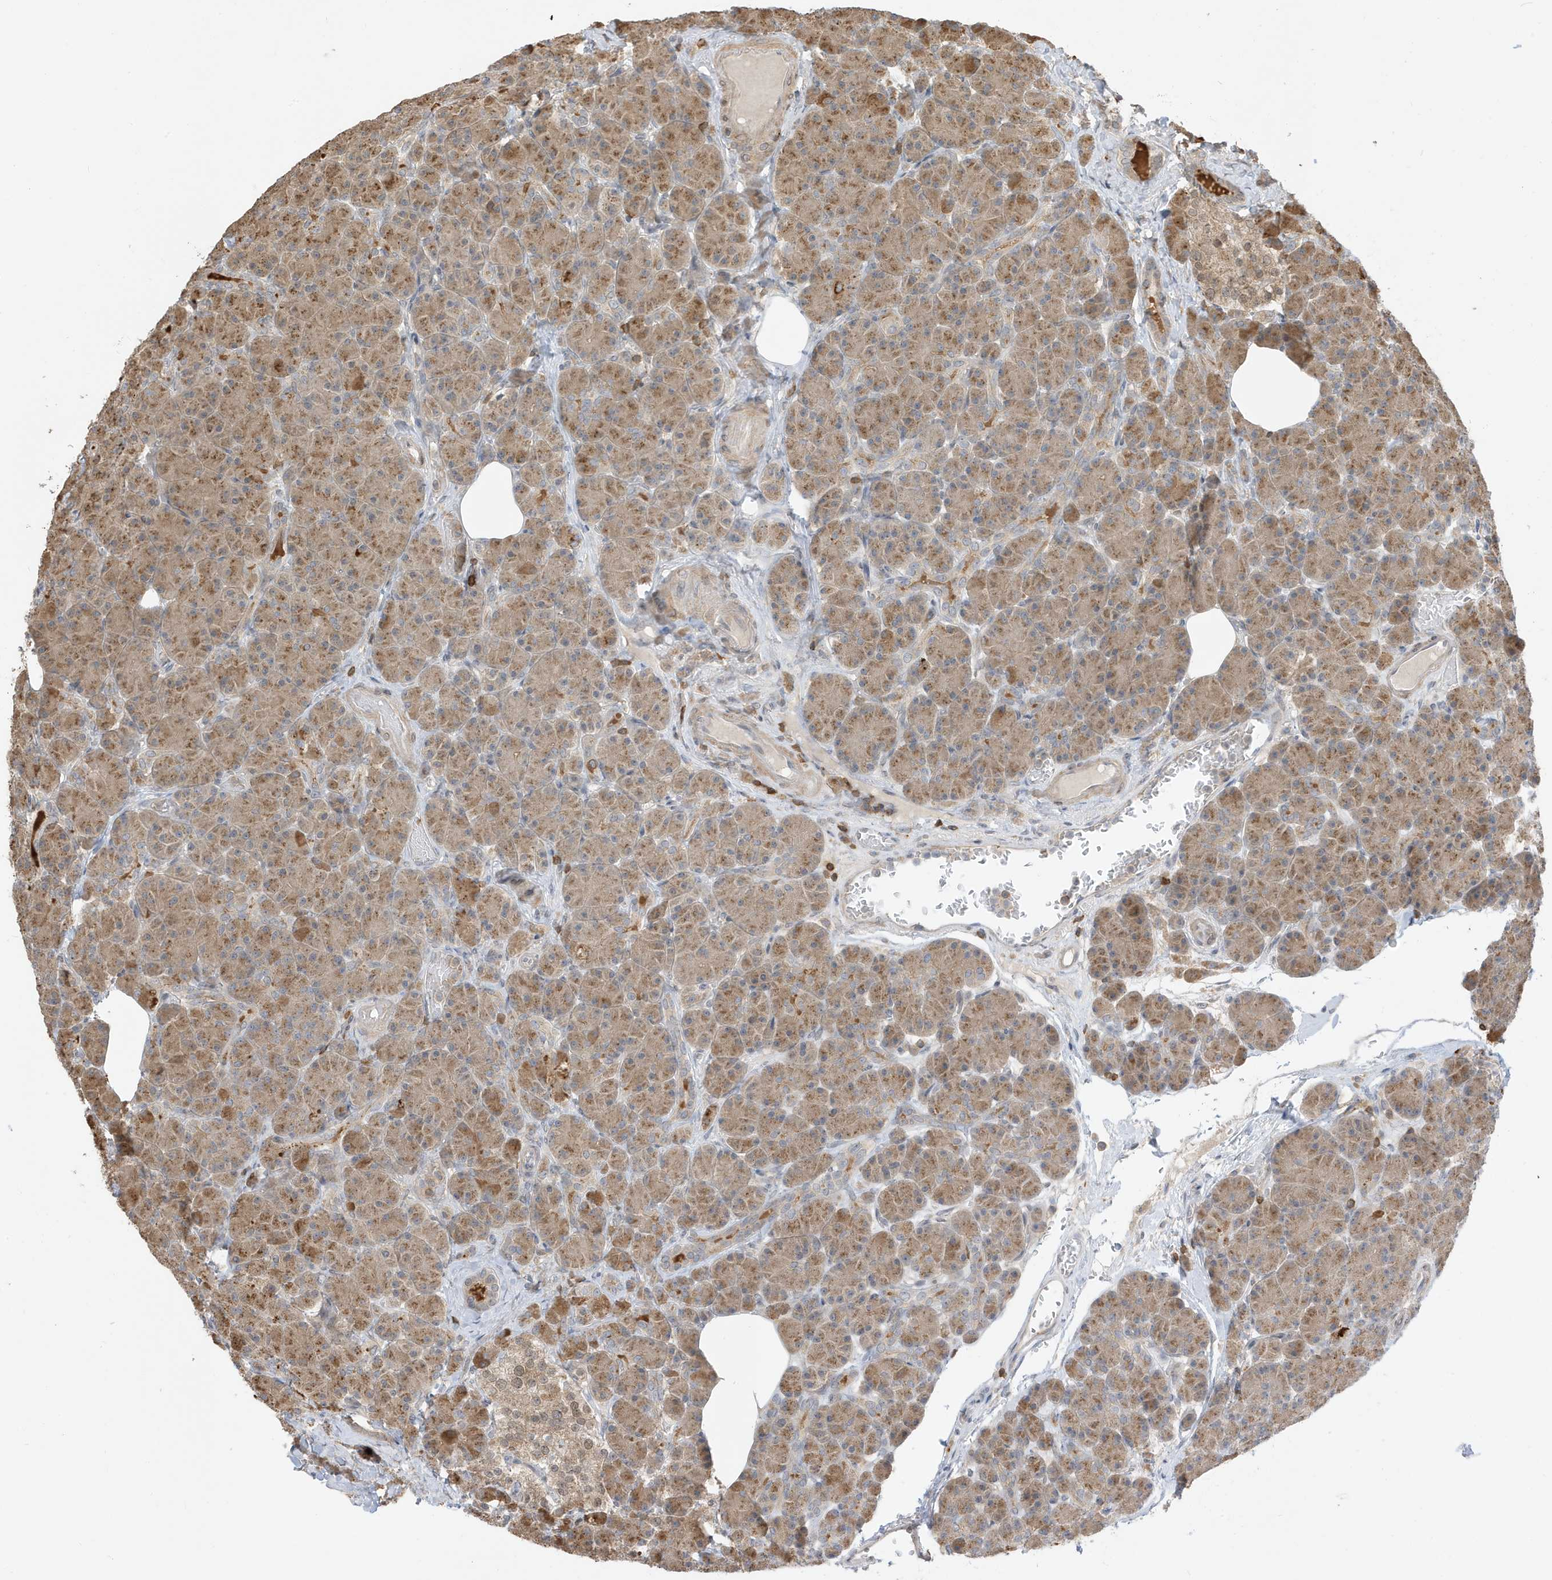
{"staining": {"intensity": "moderate", "quantity": ">75%", "location": "cytoplasmic/membranous"}, "tissue": "pancreas", "cell_type": "Exocrine glandular cells", "image_type": "normal", "snomed": [{"axis": "morphology", "description": "Normal tissue, NOS"}, {"axis": "topography", "description": "Pancreas"}], "caption": "IHC photomicrograph of unremarkable pancreas: human pancreas stained using immunohistochemistry (IHC) exhibits medium levels of moderate protein expression localized specifically in the cytoplasmic/membranous of exocrine glandular cells, appearing as a cytoplasmic/membranous brown color.", "gene": "TAB3", "patient": {"sex": "female", "age": 43}}